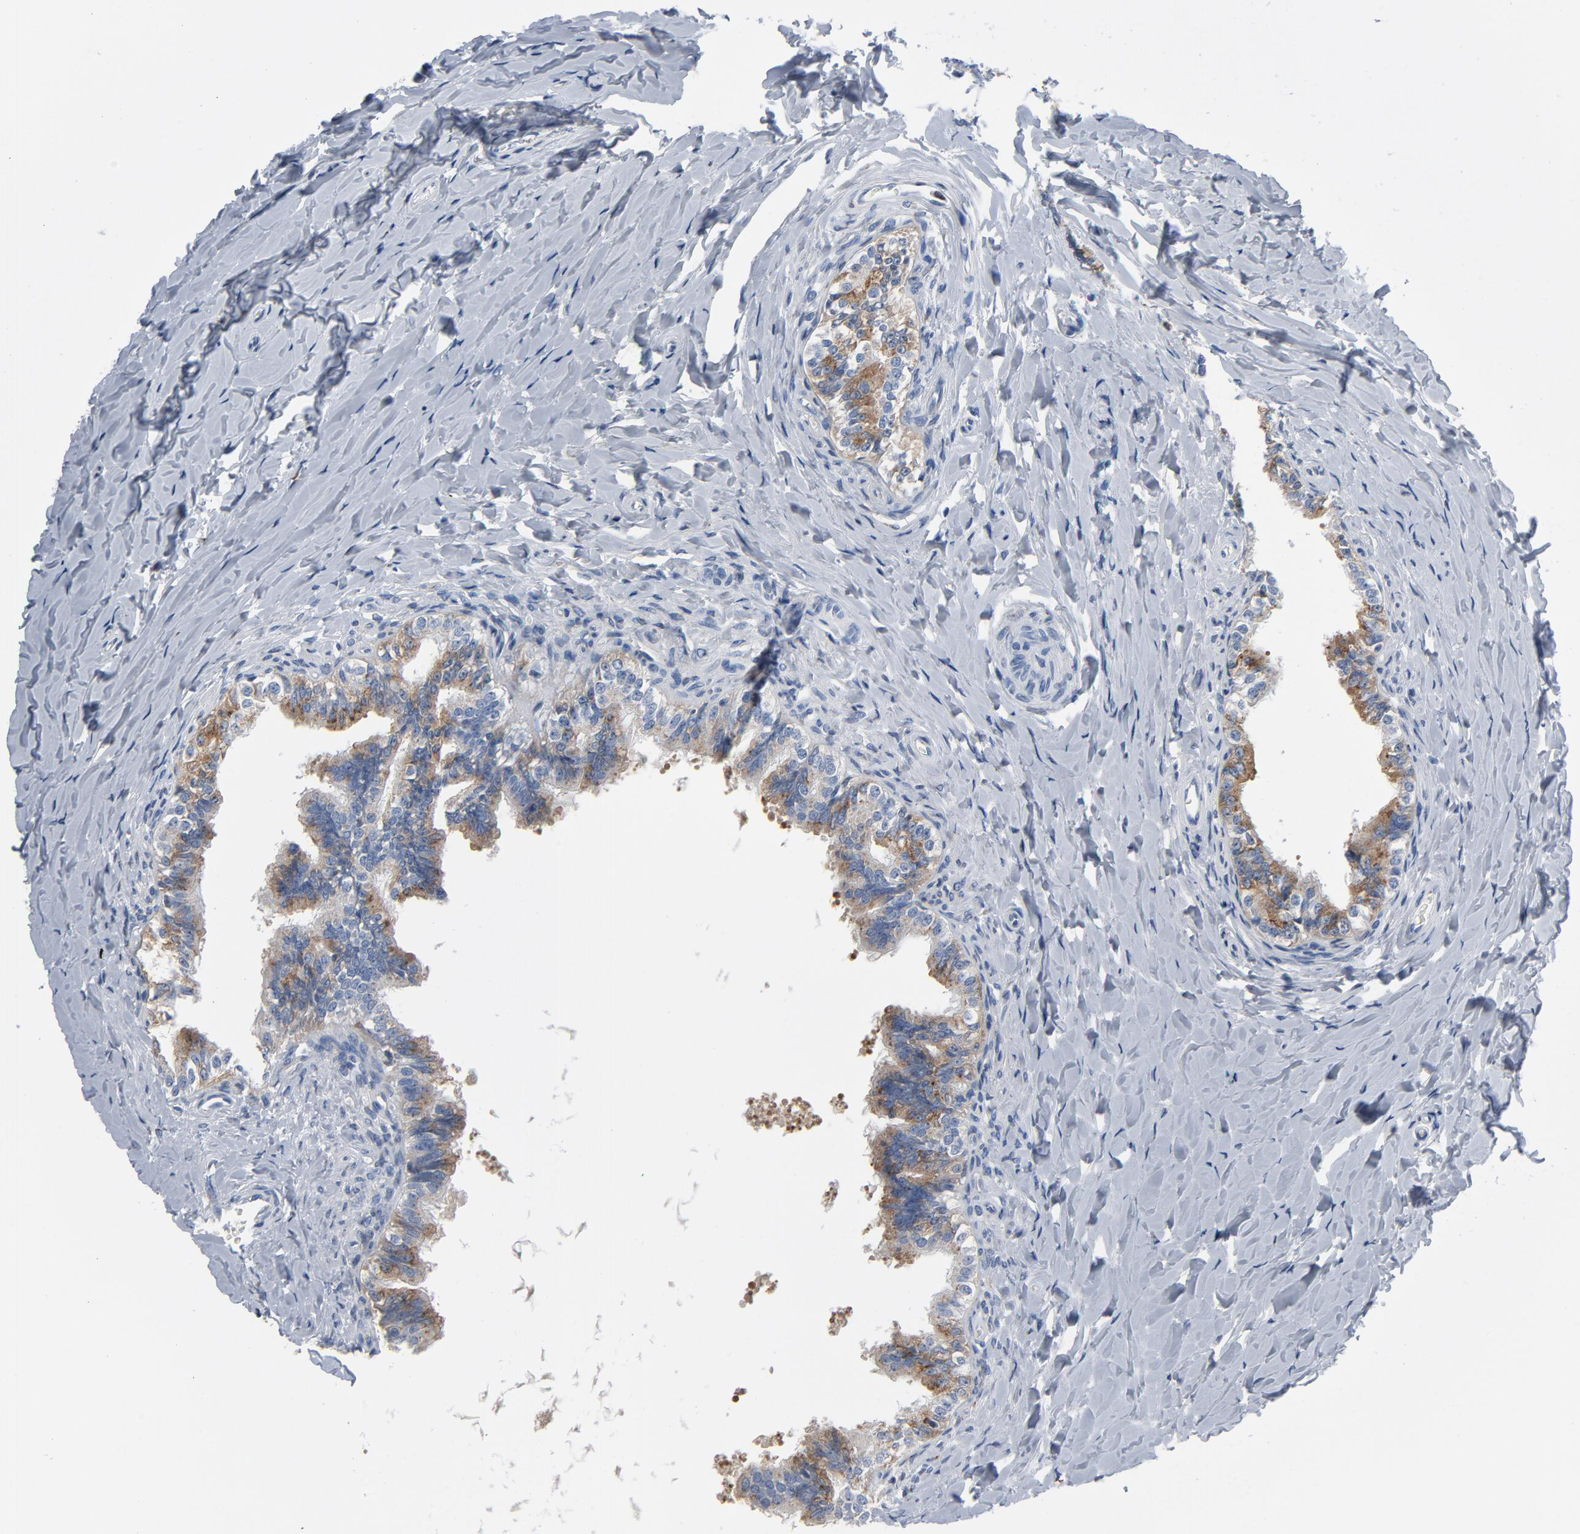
{"staining": {"intensity": "strong", "quantity": ">75%", "location": "cytoplasmic/membranous"}, "tissue": "epididymis", "cell_type": "Glandular cells", "image_type": "normal", "snomed": [{"axis": "morphology", "description": "Normal tissue, NOS"}, {"axis": "topography", "description": "Soft tissue"}, {"axis": "topography", "description": "Epididymis"}], "caption": "Normal epididymis exhibits strong cytoplasmic/membranous expression in approximately >75% of glandular cells, visualized by immunohistochemistry. (Stains: DAB in brown, nuclei in blue, Microscopy: brightfield microscopy at high magnification).", "gene": "YIPF6", "patient": {"sex": "male", "age": 26}}